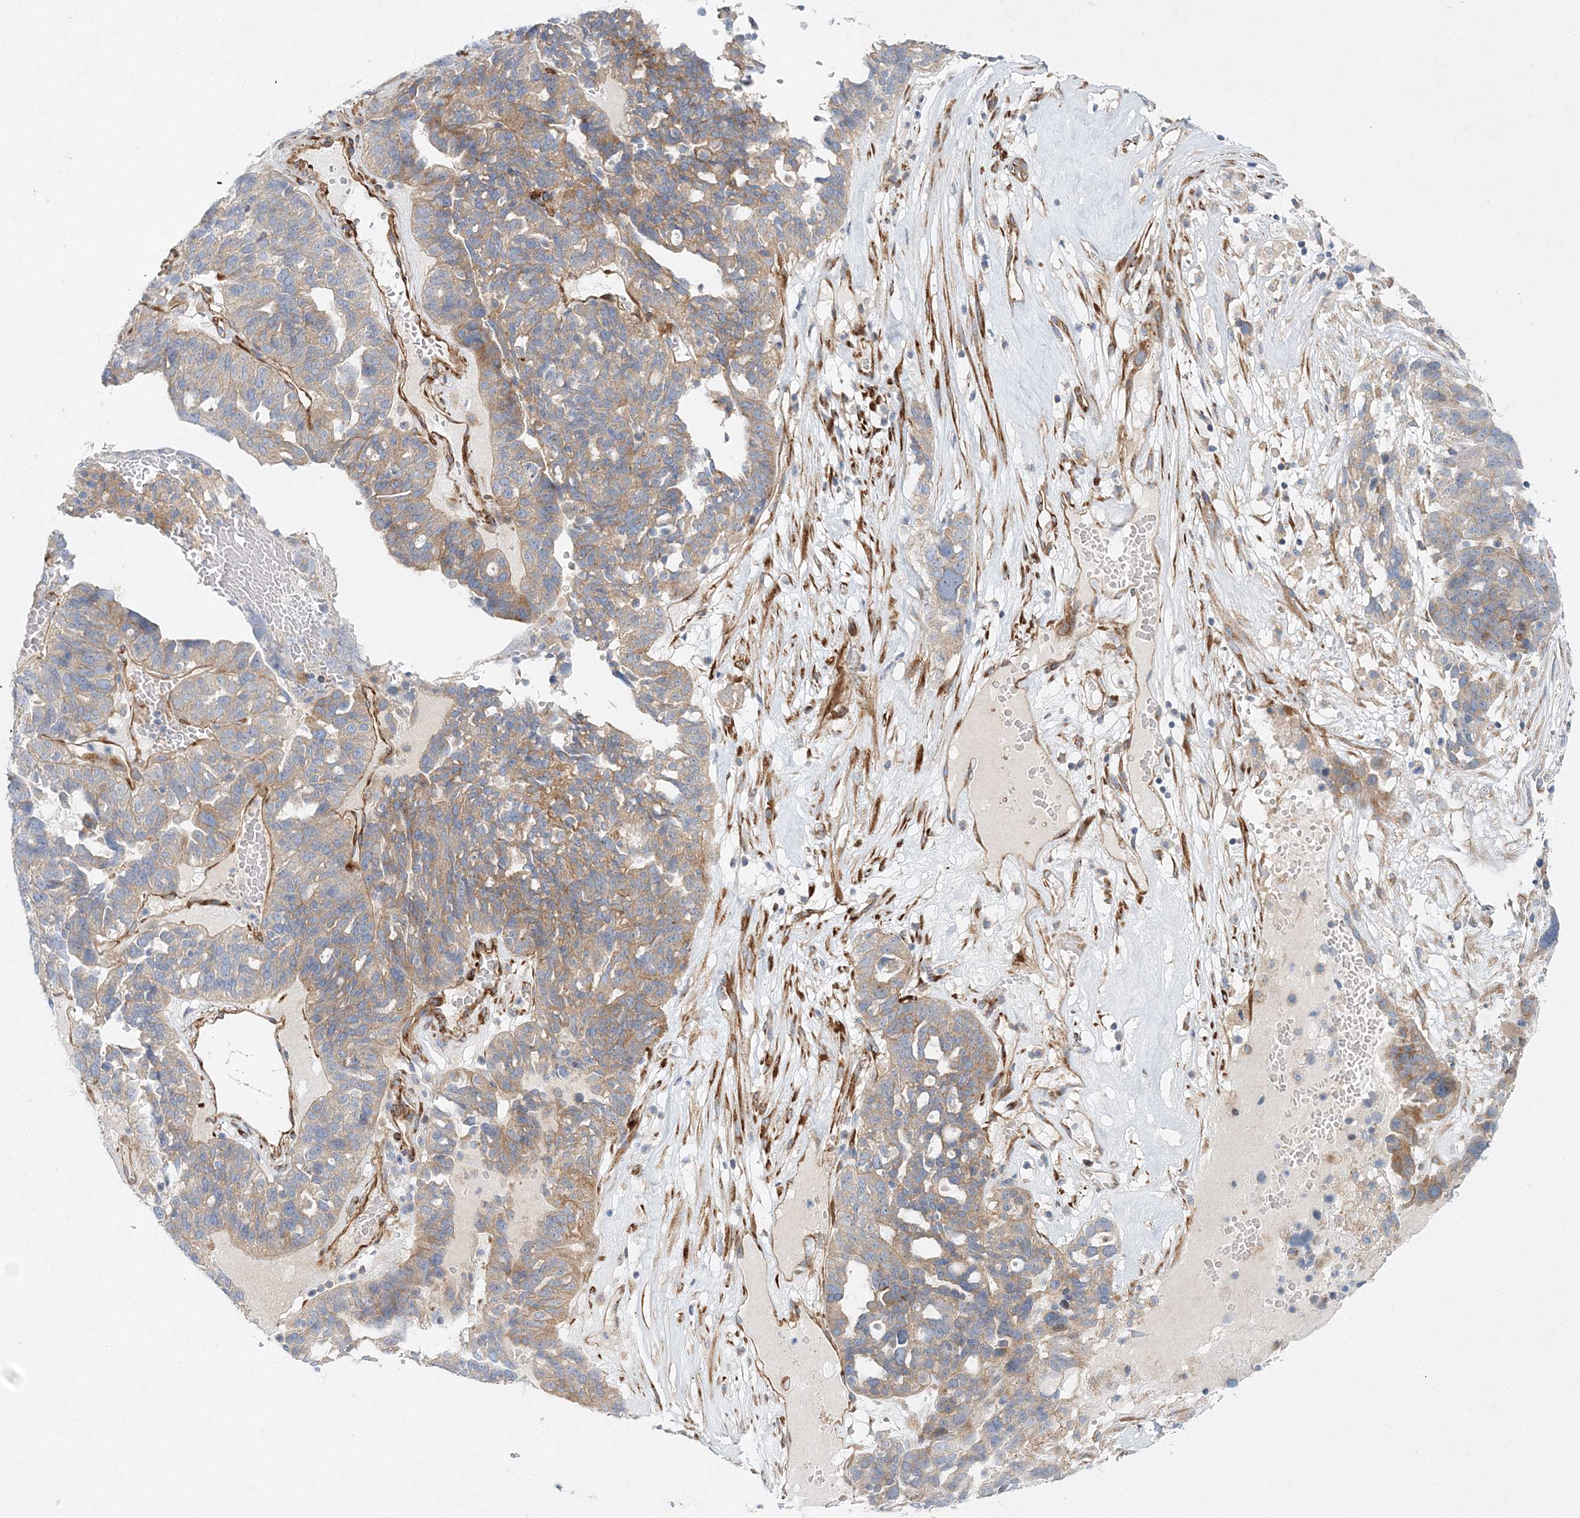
{"staining": {"intensity": "weak", "quantity": ">75%", "location": "cytoplasmic/membranous"}, "tissue": "ovarian cancer", "cell_type": "Tumor cells", "image_type": "cancer", "snomed": [{"axis": "morphology", "description": "Cystadenocarcinoma, serous, NOS"}, {"axis": "topography", "description": "Ovary"}], "caption": "Immunohistochemistry histopathology image of human serous cystadenocarcinoma (ovarian) stained for a protein (brown), which demonstrates low levels of weak cytoplasmic/membranous staining in about >75% of tumor cells.", "gene": "ZFYVE16", "patient": {"sex": "female", "age": 59}}